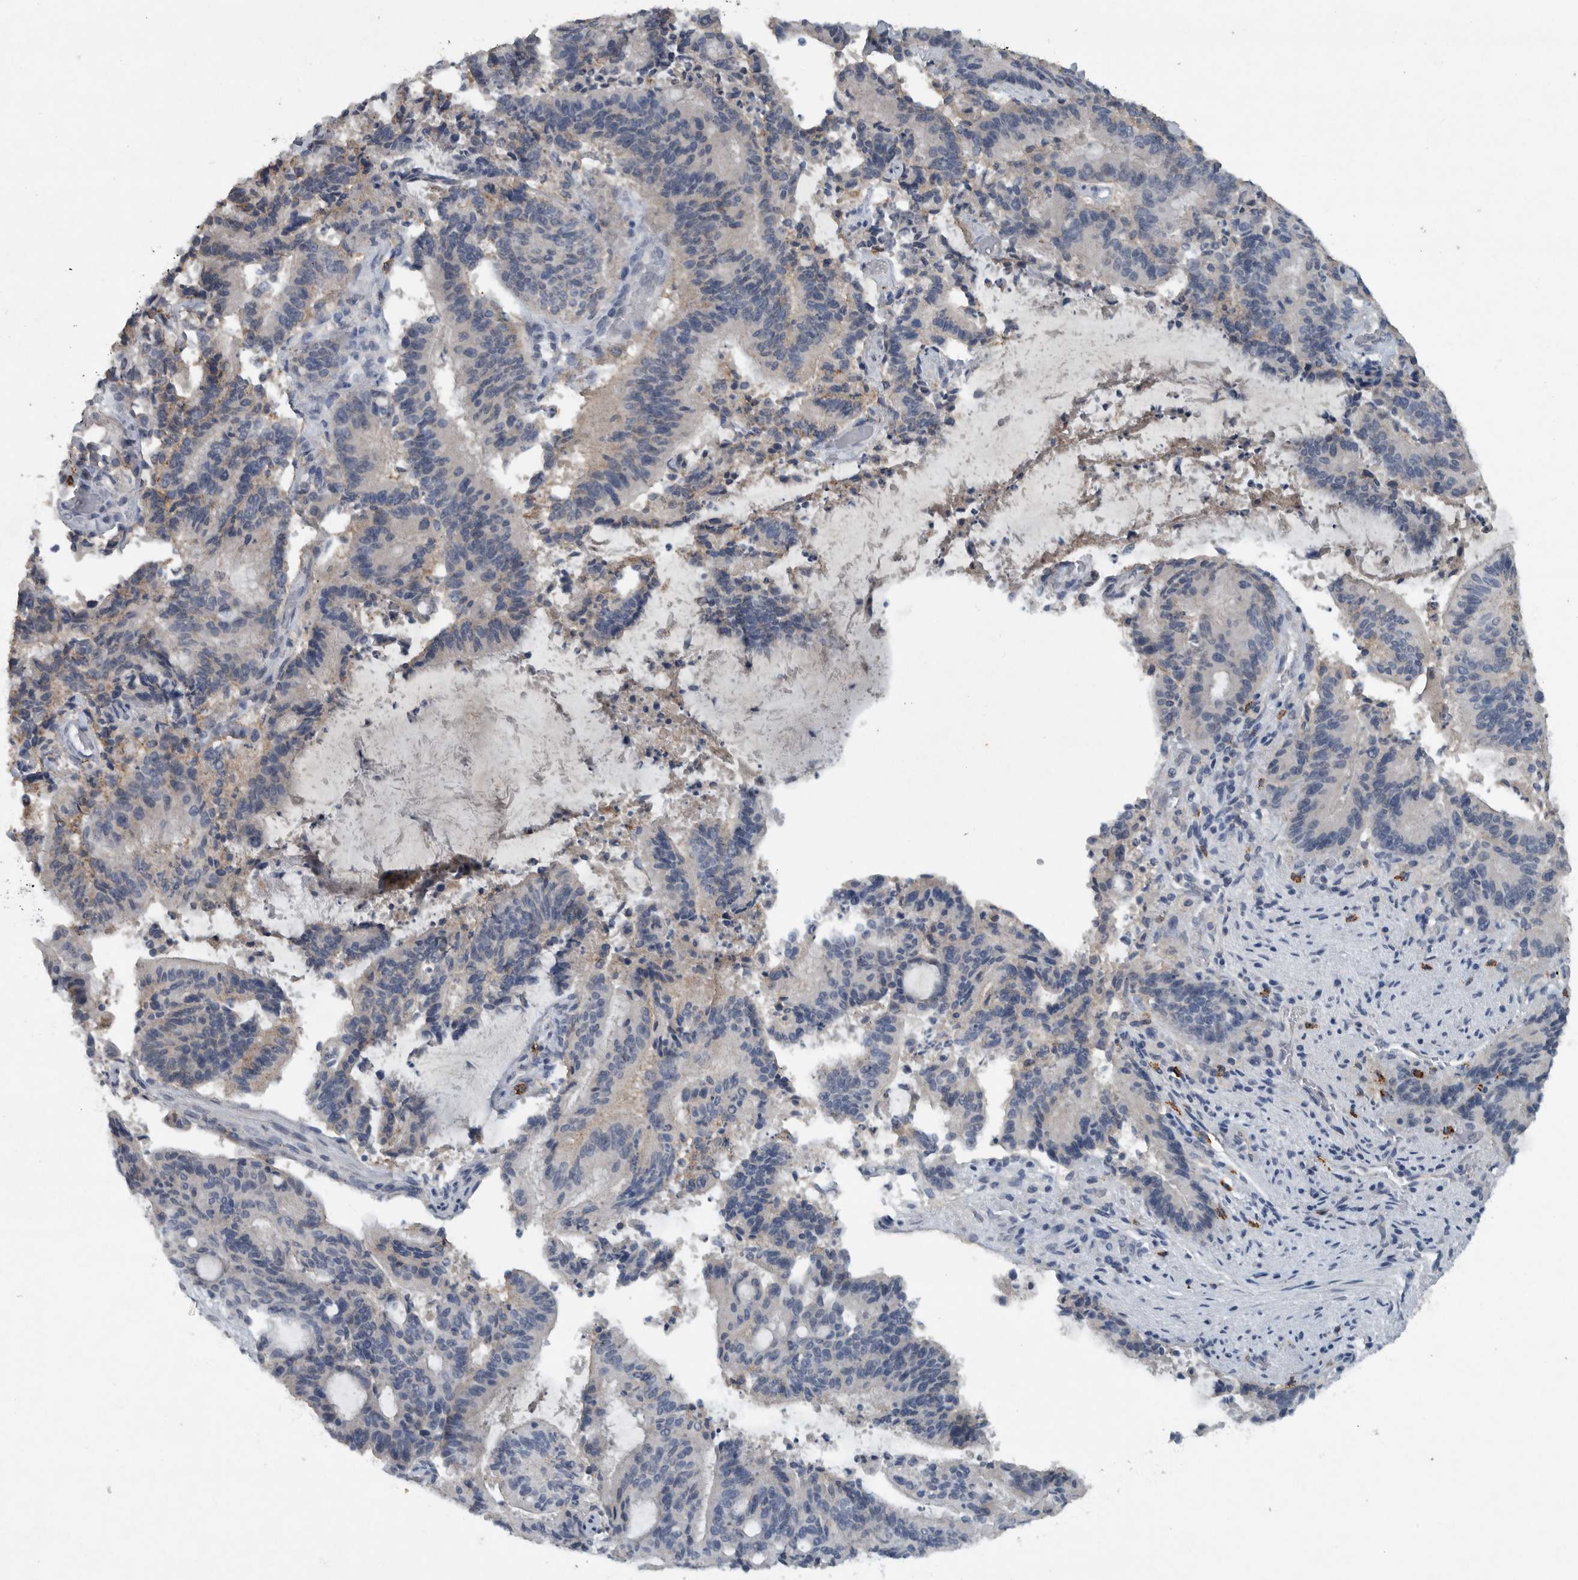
{"staining": {"intensity": "negative", "quantity": "none", "location": "none"}, "tissue": "liver cancer", "cell_type": "Tumor cells", "image_type": "cancer", "snomed": [{"axis": "morphology", "description": "Normal tissue, NOS"}, {"axis": "morphology", "description": "Cholangiocarcinoma"}, {"axis": "topography", "description": "Liver"}, {"axis": "topography", "description": "Peripheral nerve tissue"}], "caption": "Tumor cells show no significant protein positivity in cholangiocarcinoma (liver).", "gene": "IL20", "patient": {"sex": "female", "age": 73}}